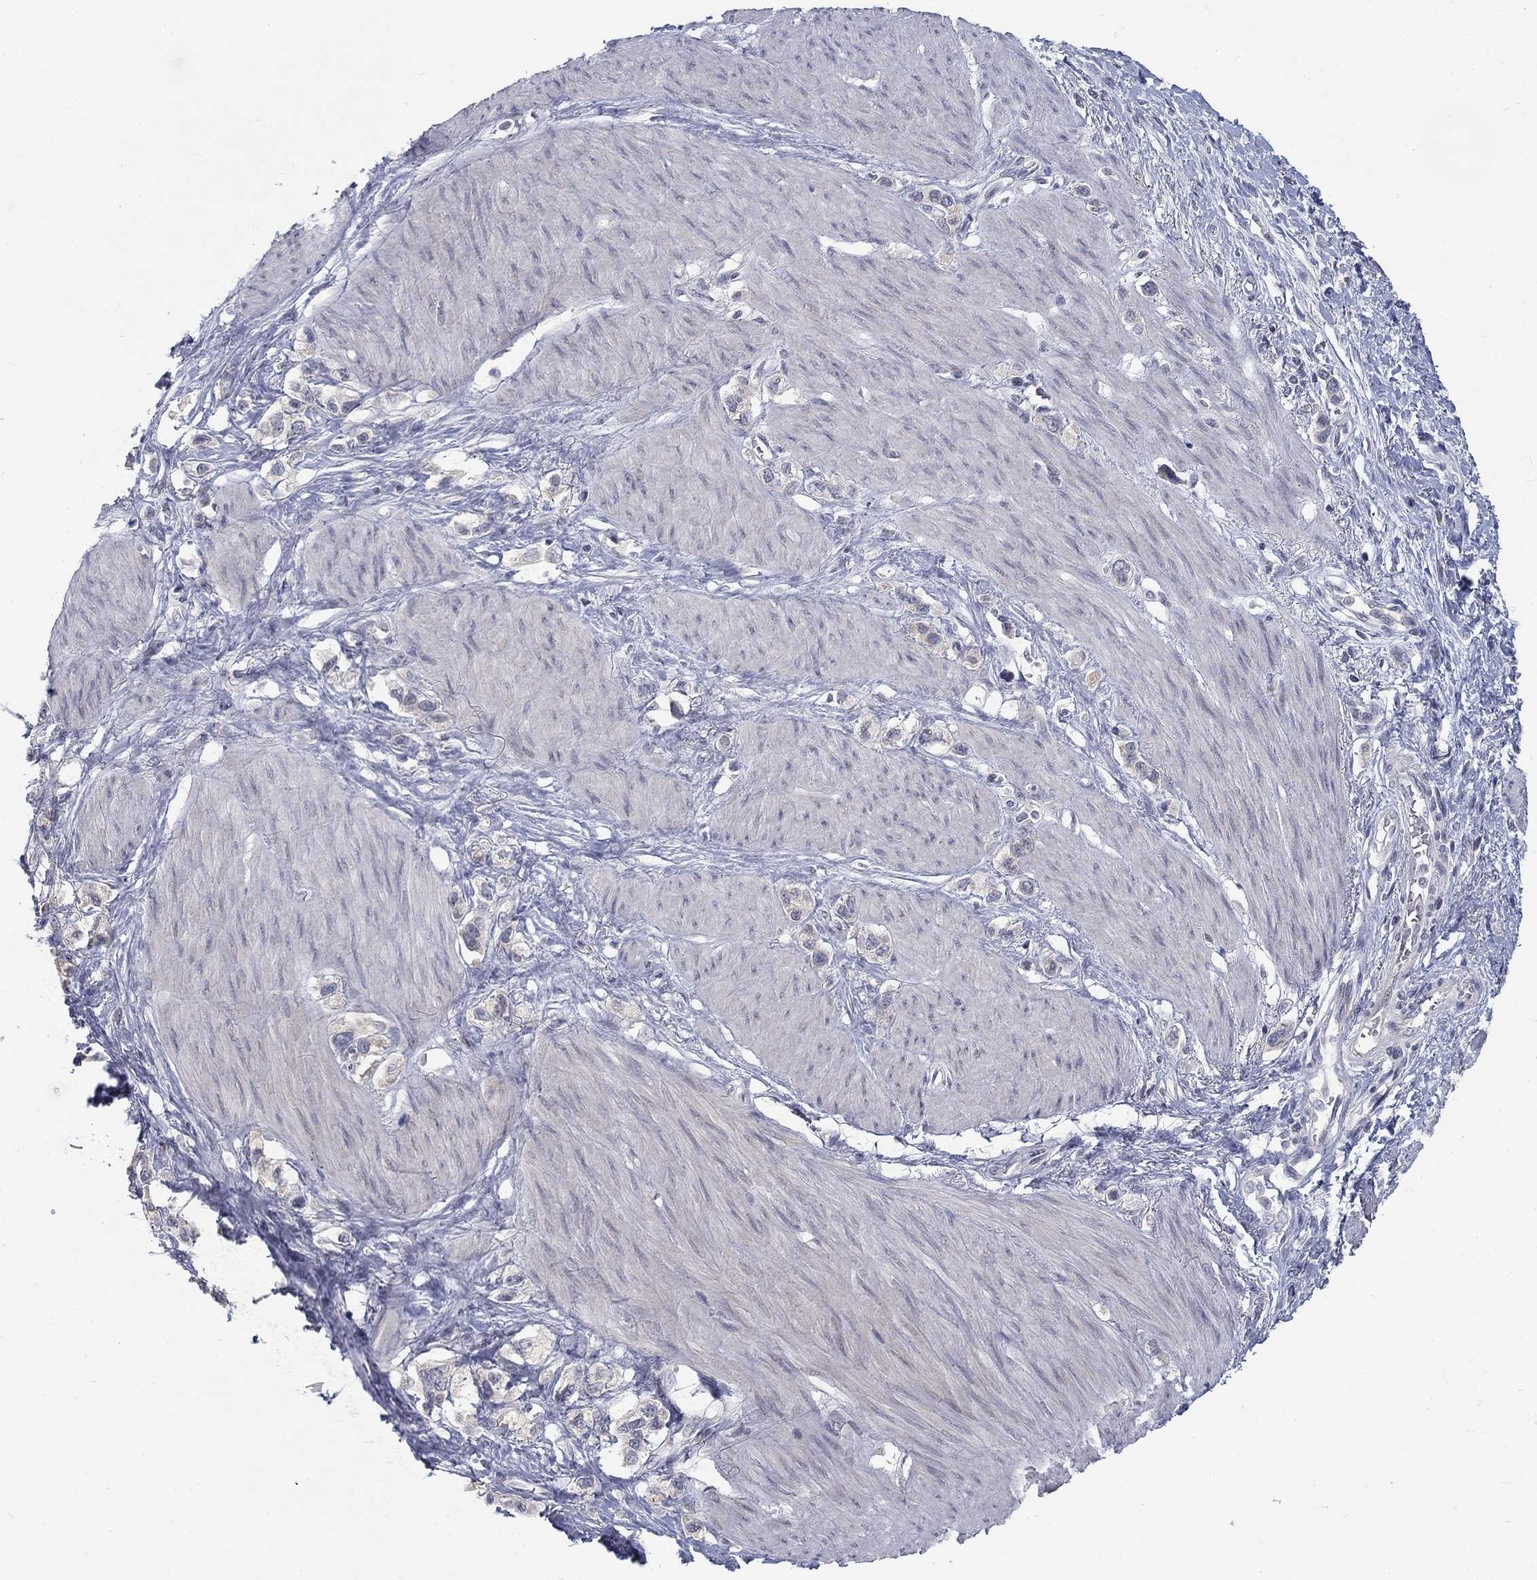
{"staining": {"intensity": "negative", "quantity": "none", "location": "none"}, "tissue": "stomach cancer", "cell_type": "Tumor cells", "image_type": "cancer", "snomed": [{"axis": "morphology", "description": "Normal tissue, NOS"}, {"axis": "morphology", "description": "Adenocarcinoma, NOS"}, {"axis": "morphology", "description": "Adenocarcinoma, High grade"}, {"axis": "topography", "description": "Stomach, upper"}, {"axis": "topography", "description": "Stomach"}], "caption": "Tumor cells are negative for protein expression in human stomach high-grade adenocarcinoma.", "gene": "ATP1A3", "patient": {"sex": "female", "age": 65}}